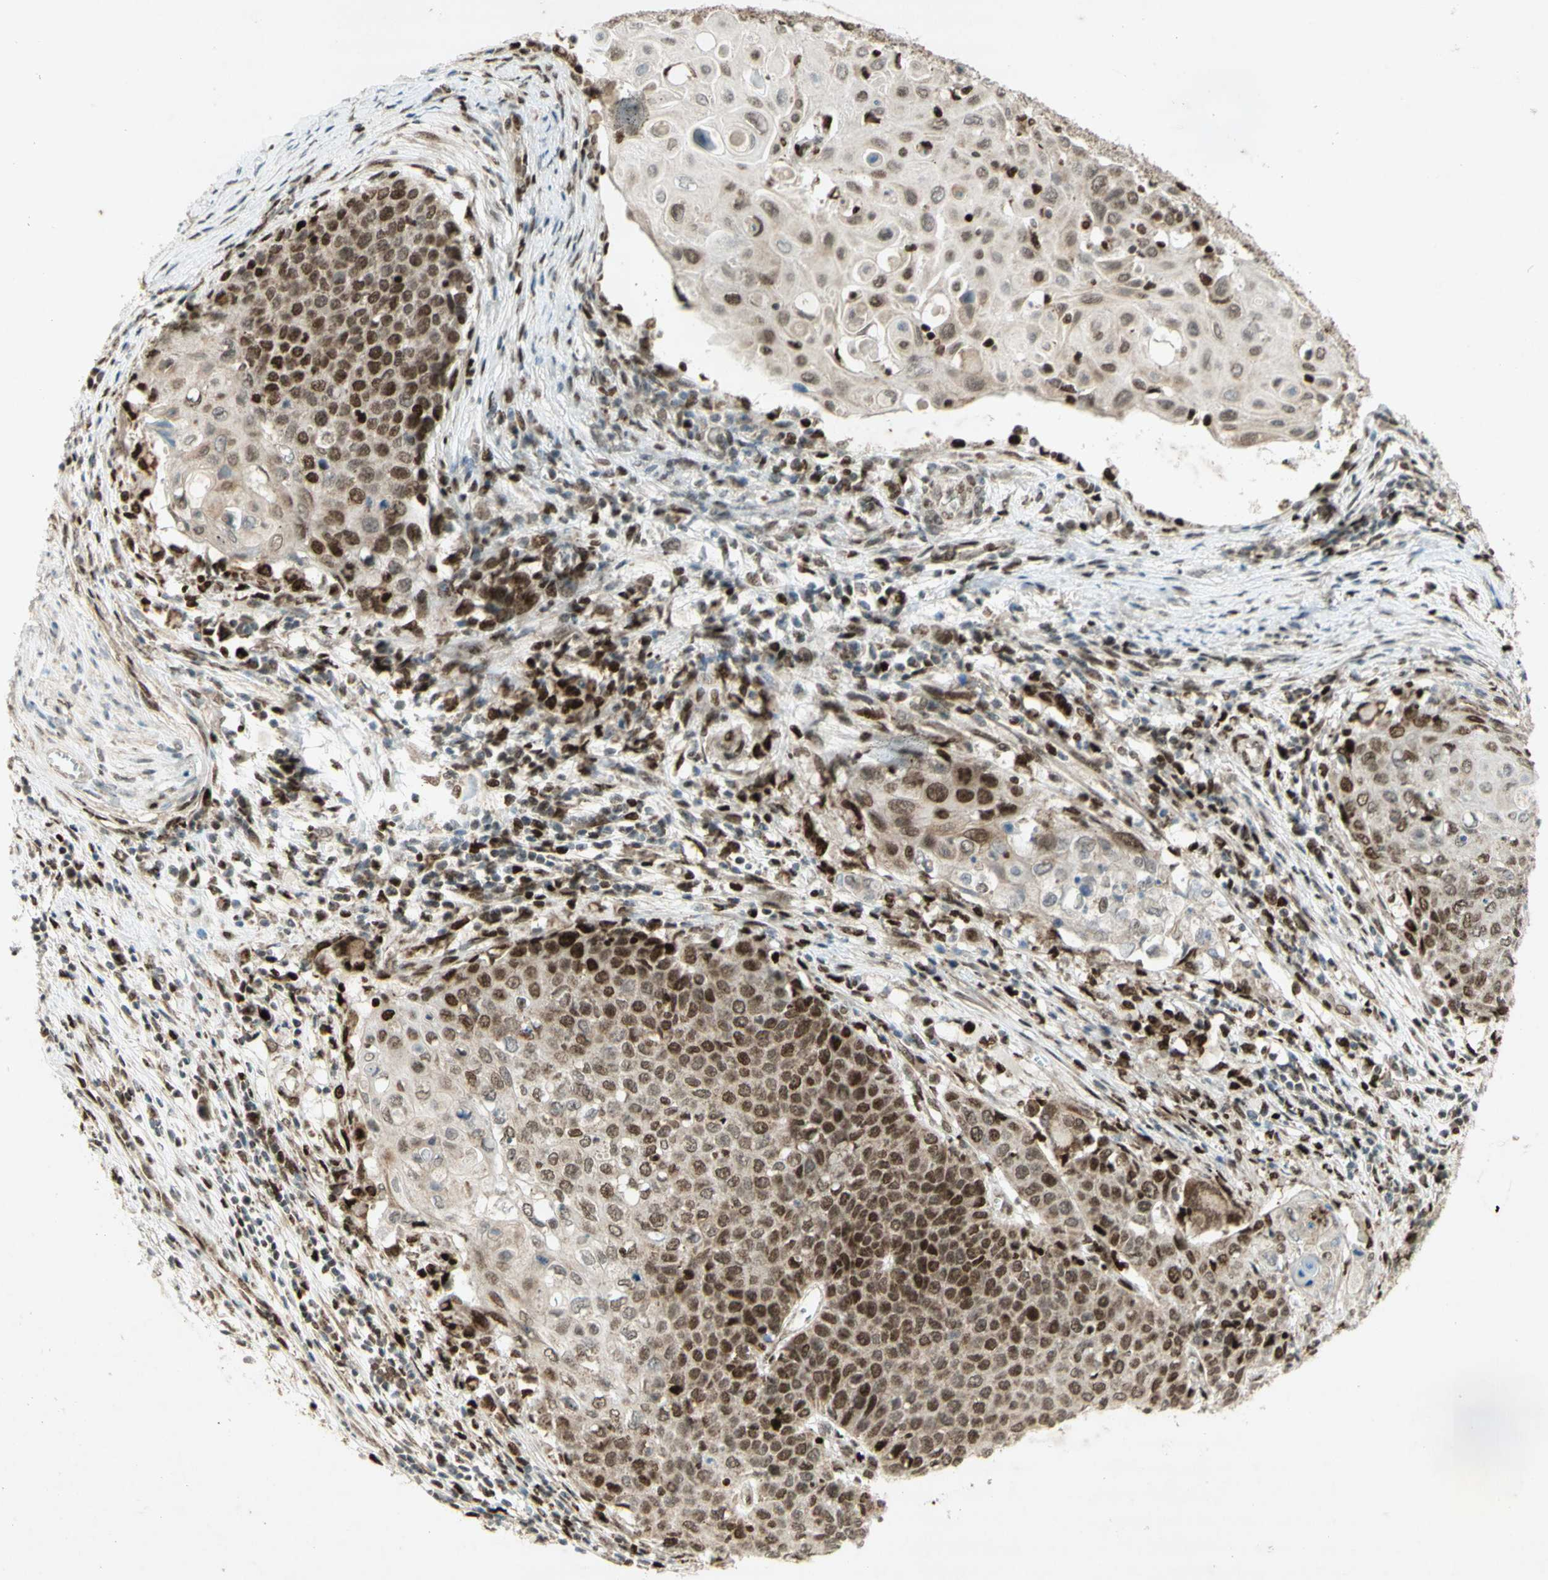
{"staining": {"intensity": "moderate", "quantity": "25%-75%", "location": "nuclear"}, "tissue": "cervical cancer", "cell_type": "Tumor cells", "image_type": "cancer", "snomed": [{"axis": "morphology", "description": "Squamous cell carcinoma, NOS"}, {"axis": "topography", "description": "Cervix"}], "caption": "About 25%-75% of tumor cells in cervical cancer (squamous cell carcinoma) exhibit moderate nuclear protein expression as visualized by brown immunohistochemical staining.", "gene": "DNMT3A", "patient": {"sex": "female", "age": 39}}